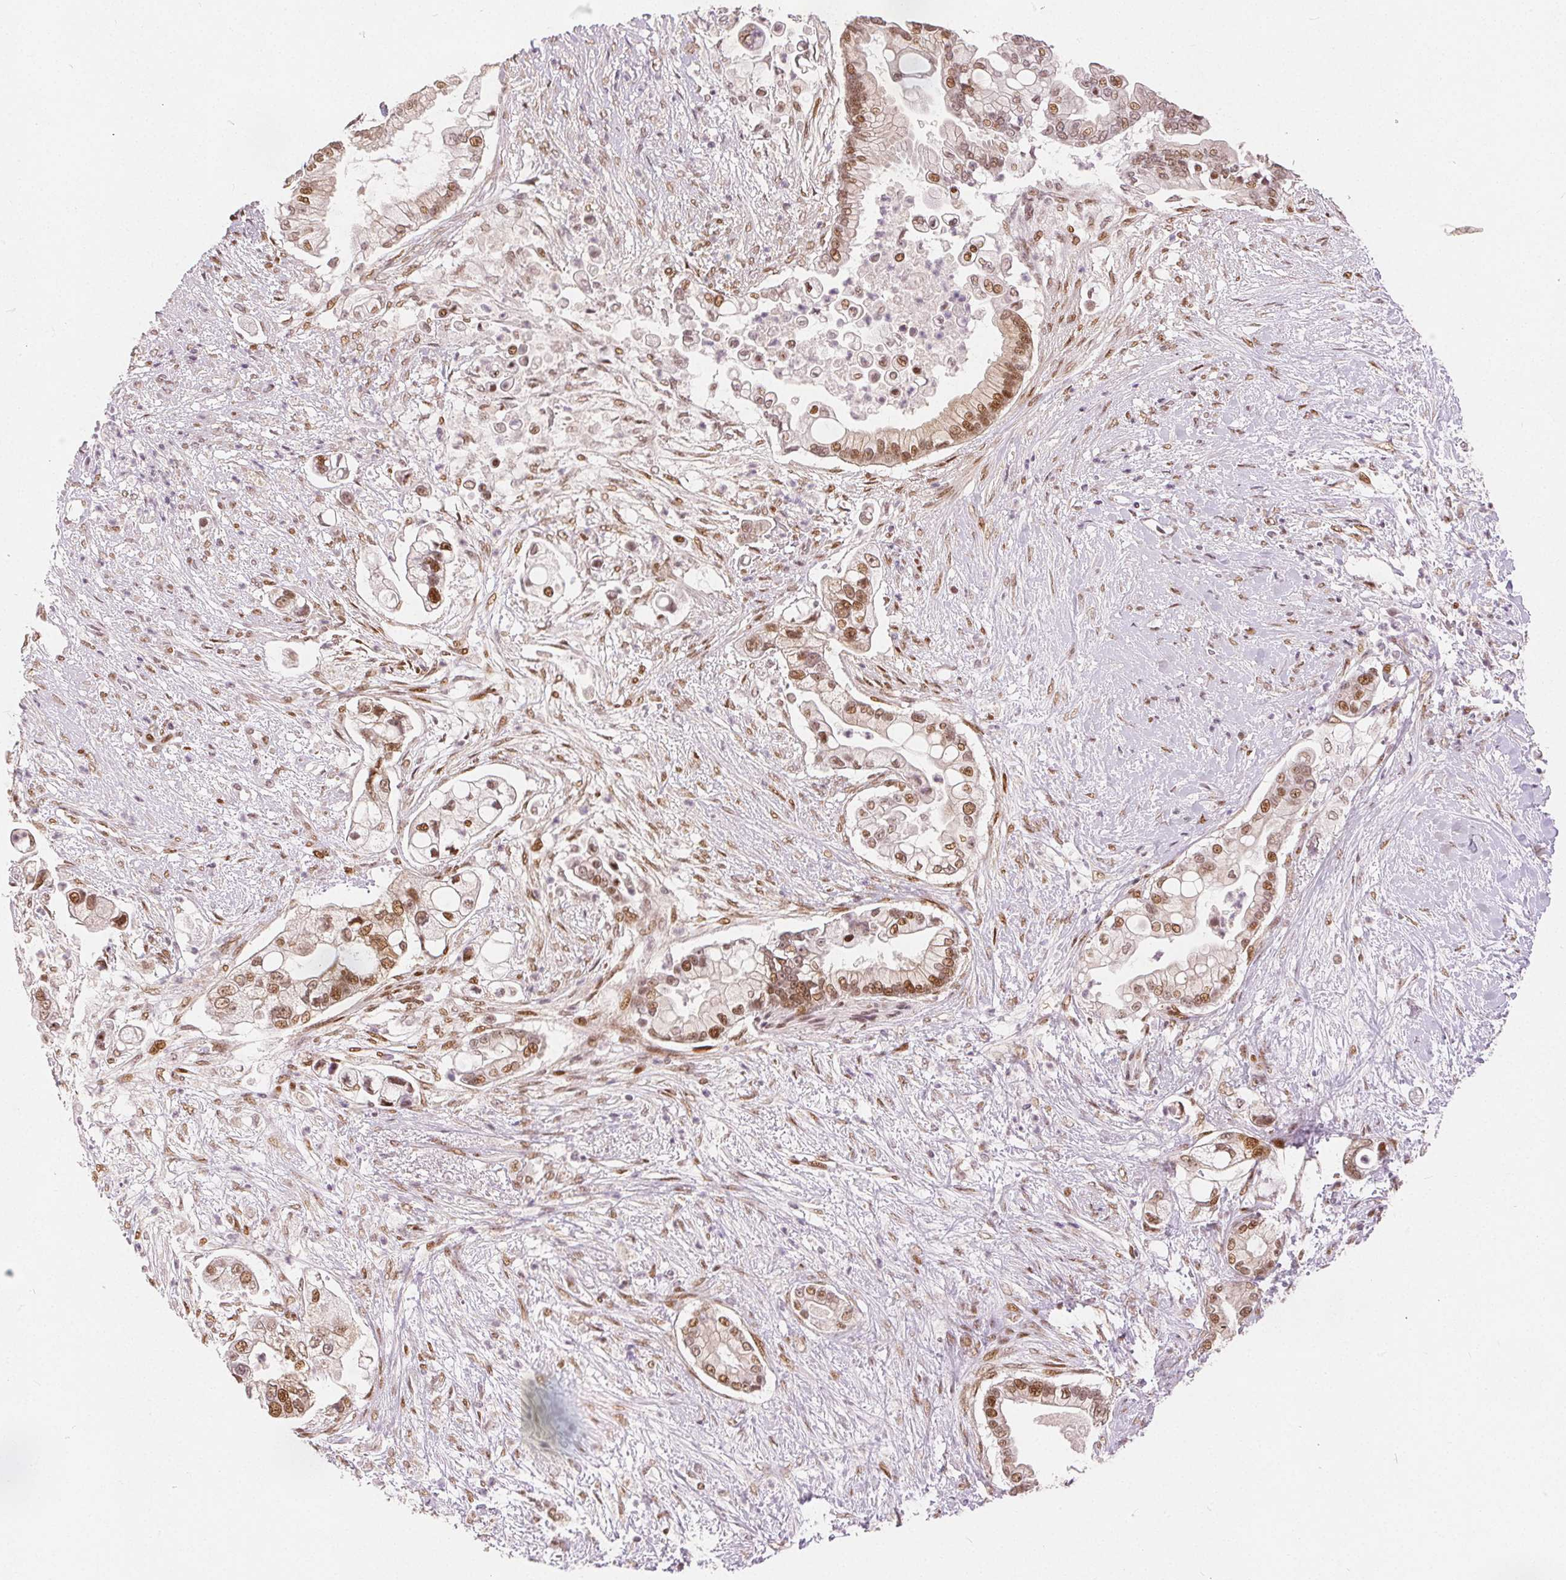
{"staining": {"intensity": "moderate", "quantity": ">75%", "location": "nuclear"}, "tissue": "pancreatic cancer", "cell_type": "Tumor cells", "image_type": "cancer", "snomed": [{"axis": "morphology", "description": "Adenocarcinoma, NOS"}, {"axis": "topography", "description": "Pancreas"}], "caption": "Immunohistochemical staining of human pancreatic cancer (adenocarcinoma) displays medium levels of moderate nuclear protein expression in about >75% of tumor cells.", "gene": "ZNF703", "patient": {"sex": "female", "age": 69}}